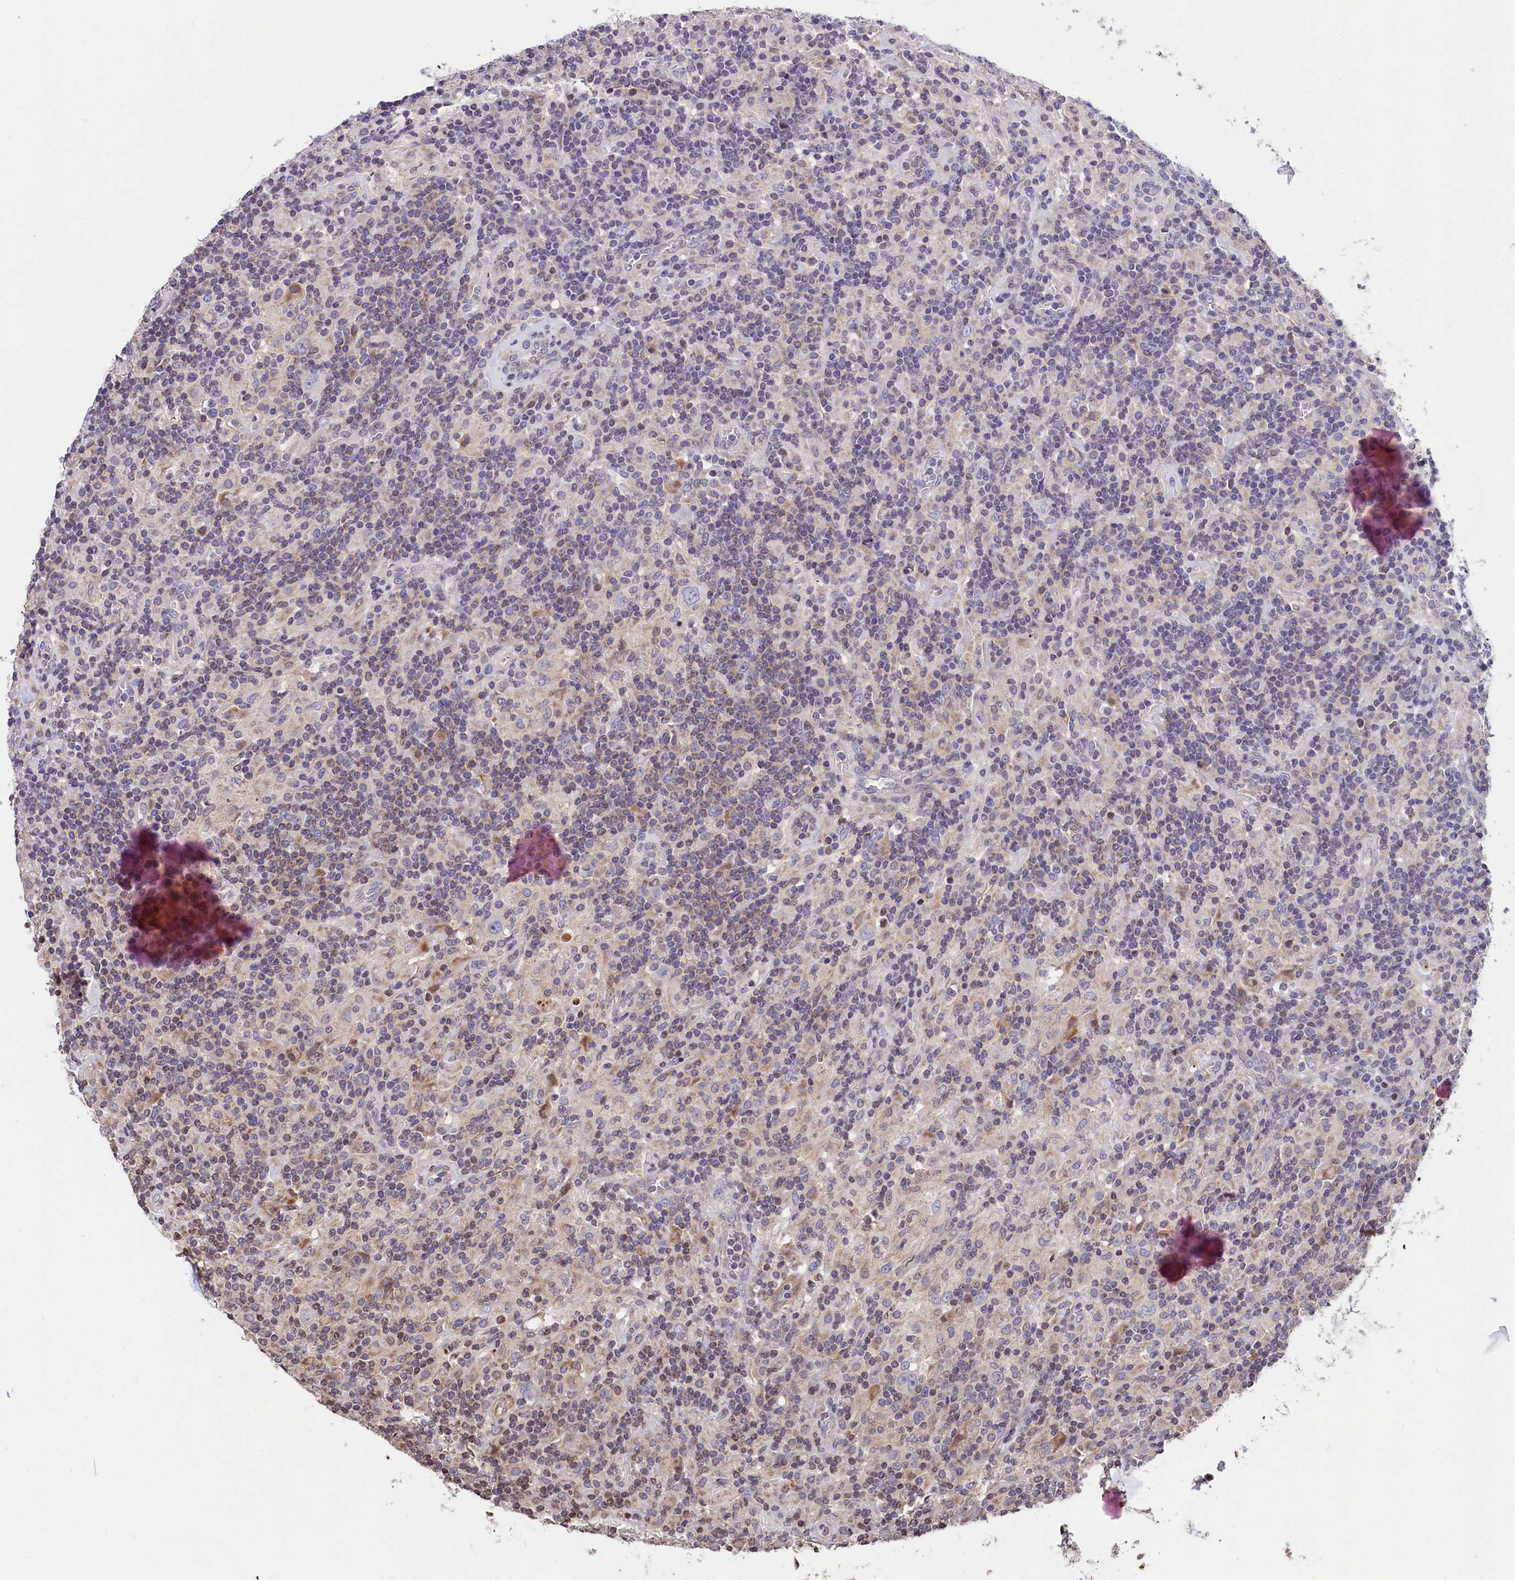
{"staining": {"intensity": "negative", "quantity": "none", "location": "none"}, "tissue": "lymphoma", "cell_type": "Tumor cells", "image_type": "cancer", "snomed": [{"axis": "morphology", "description": "Hodgkin's disease, NOS"}, {"axis": "topography", "description": "Lymph node"}], "caption": "Photomicrograph shows no significant protein positivity in tumor cells of lymphoma. (Brightfield microscopy of DAB (3,3'-diaminobenzidine) immunohistochemistry (IHC) at high magnification).", "gene": "ZNF2", "patient": {"sex": "male", "age": 70}}